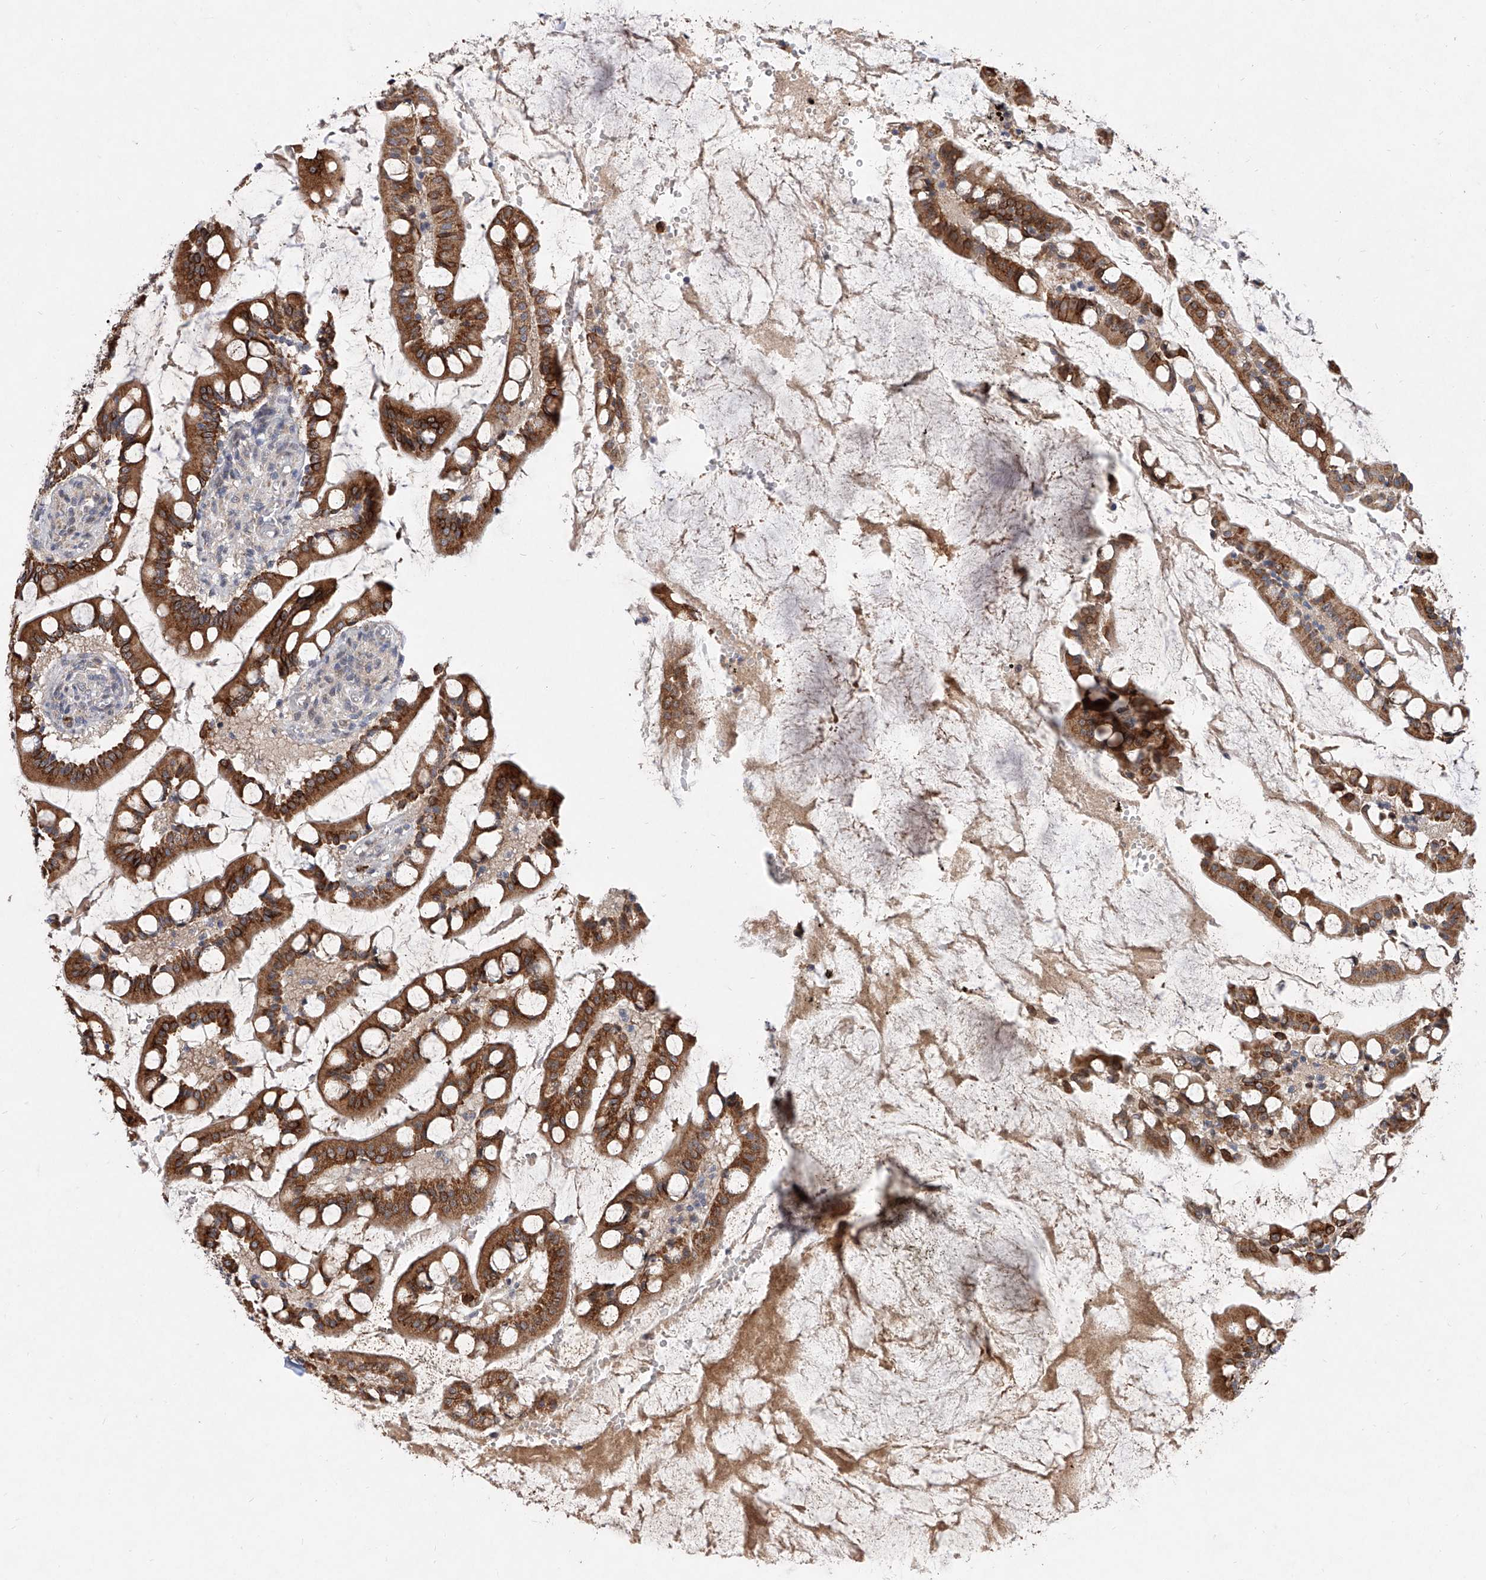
{"staining": {"intensity": "moderate", "quantity": ">75%", "location": "cytoplasmic/membranous"}, "tissue": "small intestine", "cell_type": "Glandular cells", "image_type": "normal", "snomed": [{"axis": "morphology", "description": "Normal tissue, NOS"}, {"axis": "topography", "description": "Small intestine"}], "caption": "Brown immunohistochemical staining in unremarkable small intestine reveals moderate cytoplasmic/membranous expression in approximately >75% of glandular cells. The protein is shown in brown color, while the nuclei are stained blue.", "gene": "MFSD4B", "patient": {"sex": "male", "age": 52}}